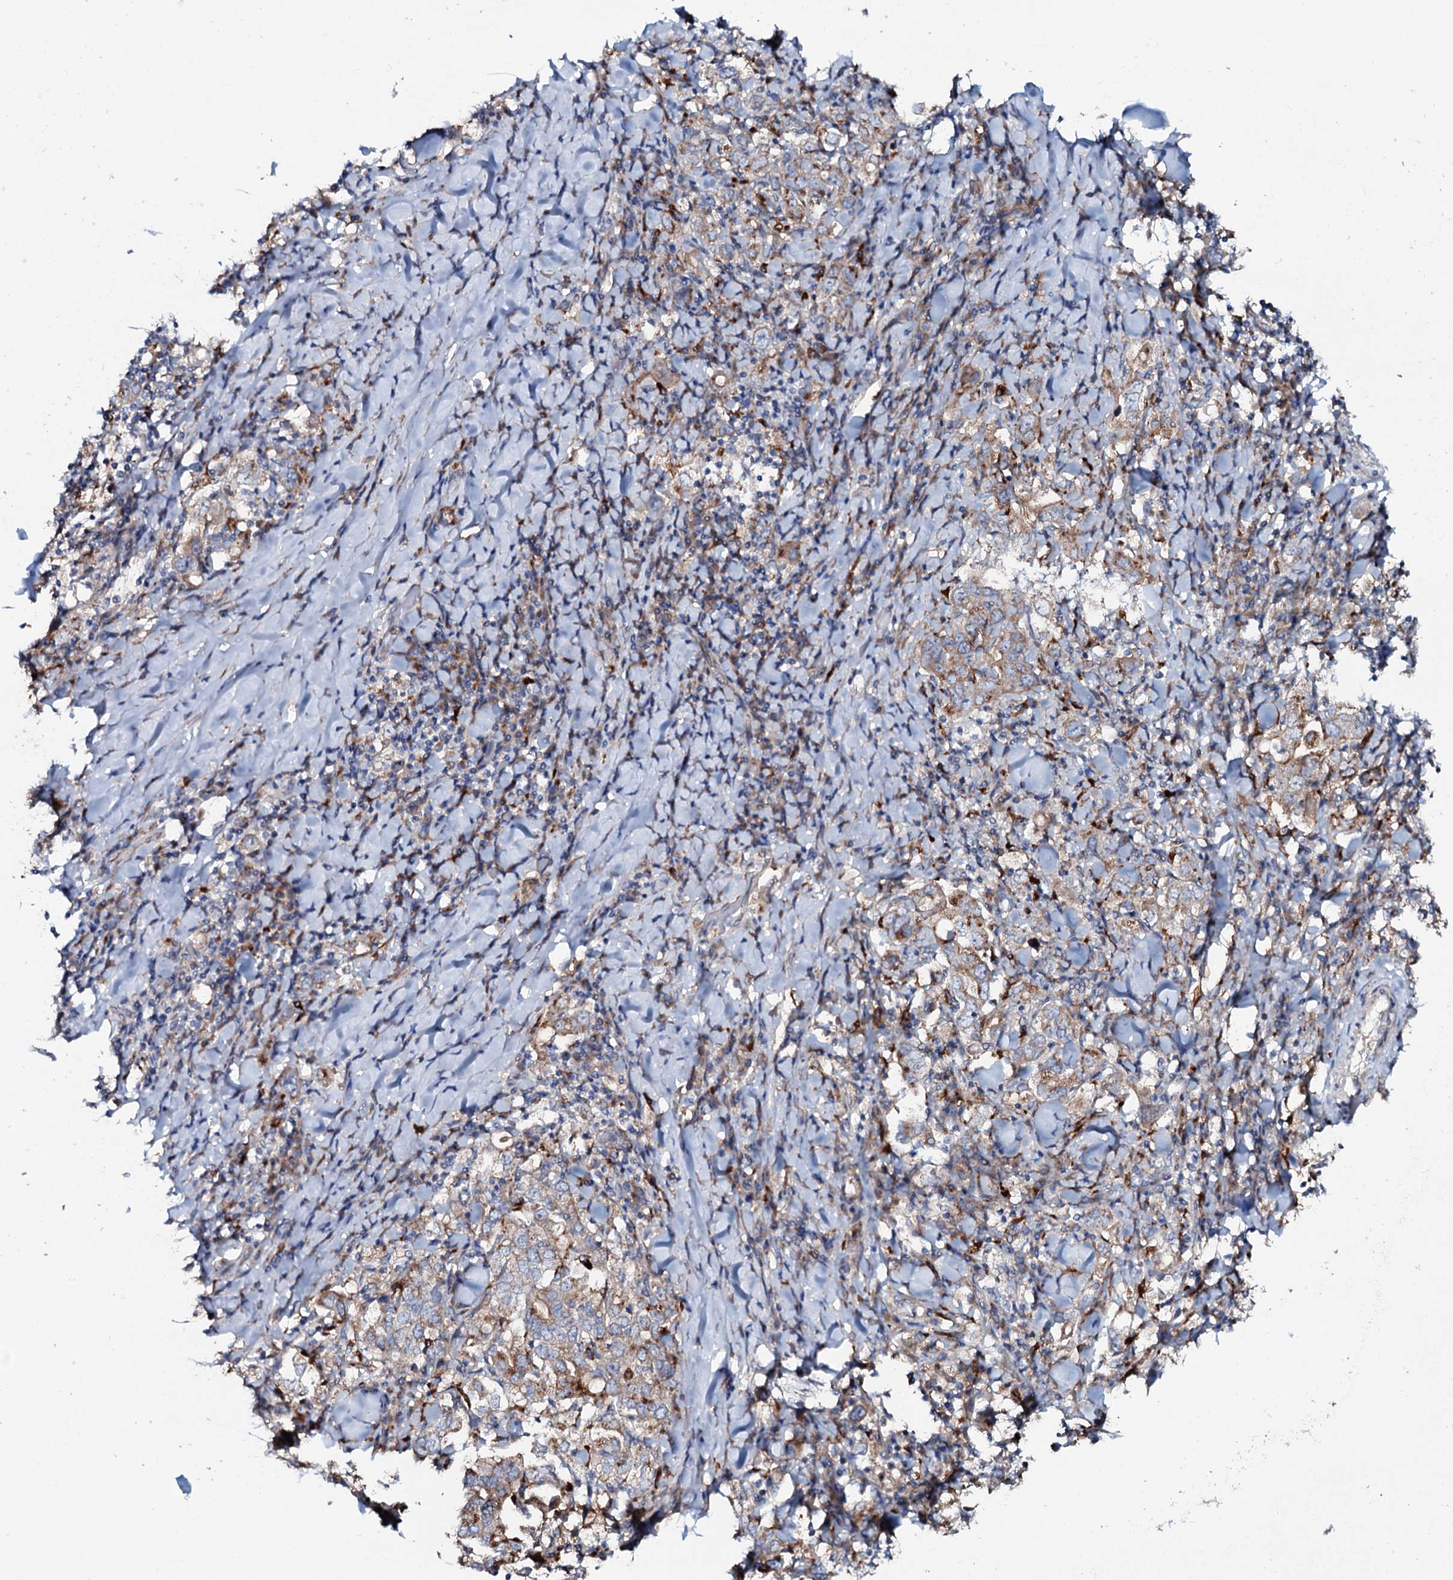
{"staining": {"intensity": "moderate", "quantity": "25%-75%", "location": "cytoplasmic/membranous"}, "tissue": "stomach cancer", "cell_type": "Tumor cells", "image_type": "cancer", "snomed": [{"axis": "morphology", "description": "Adenocarcinoma, NOS"}, {"axis": "topography", "description": "Stomach, upper"}], "caption": "Tumor cells reveal medium levels of moderate cytoplasmic/membranous staining in approximately 25%-75% of cells in stomach cancer.", "gene": "P2RX4", "patient": {"sex": "male", "age": 62}}